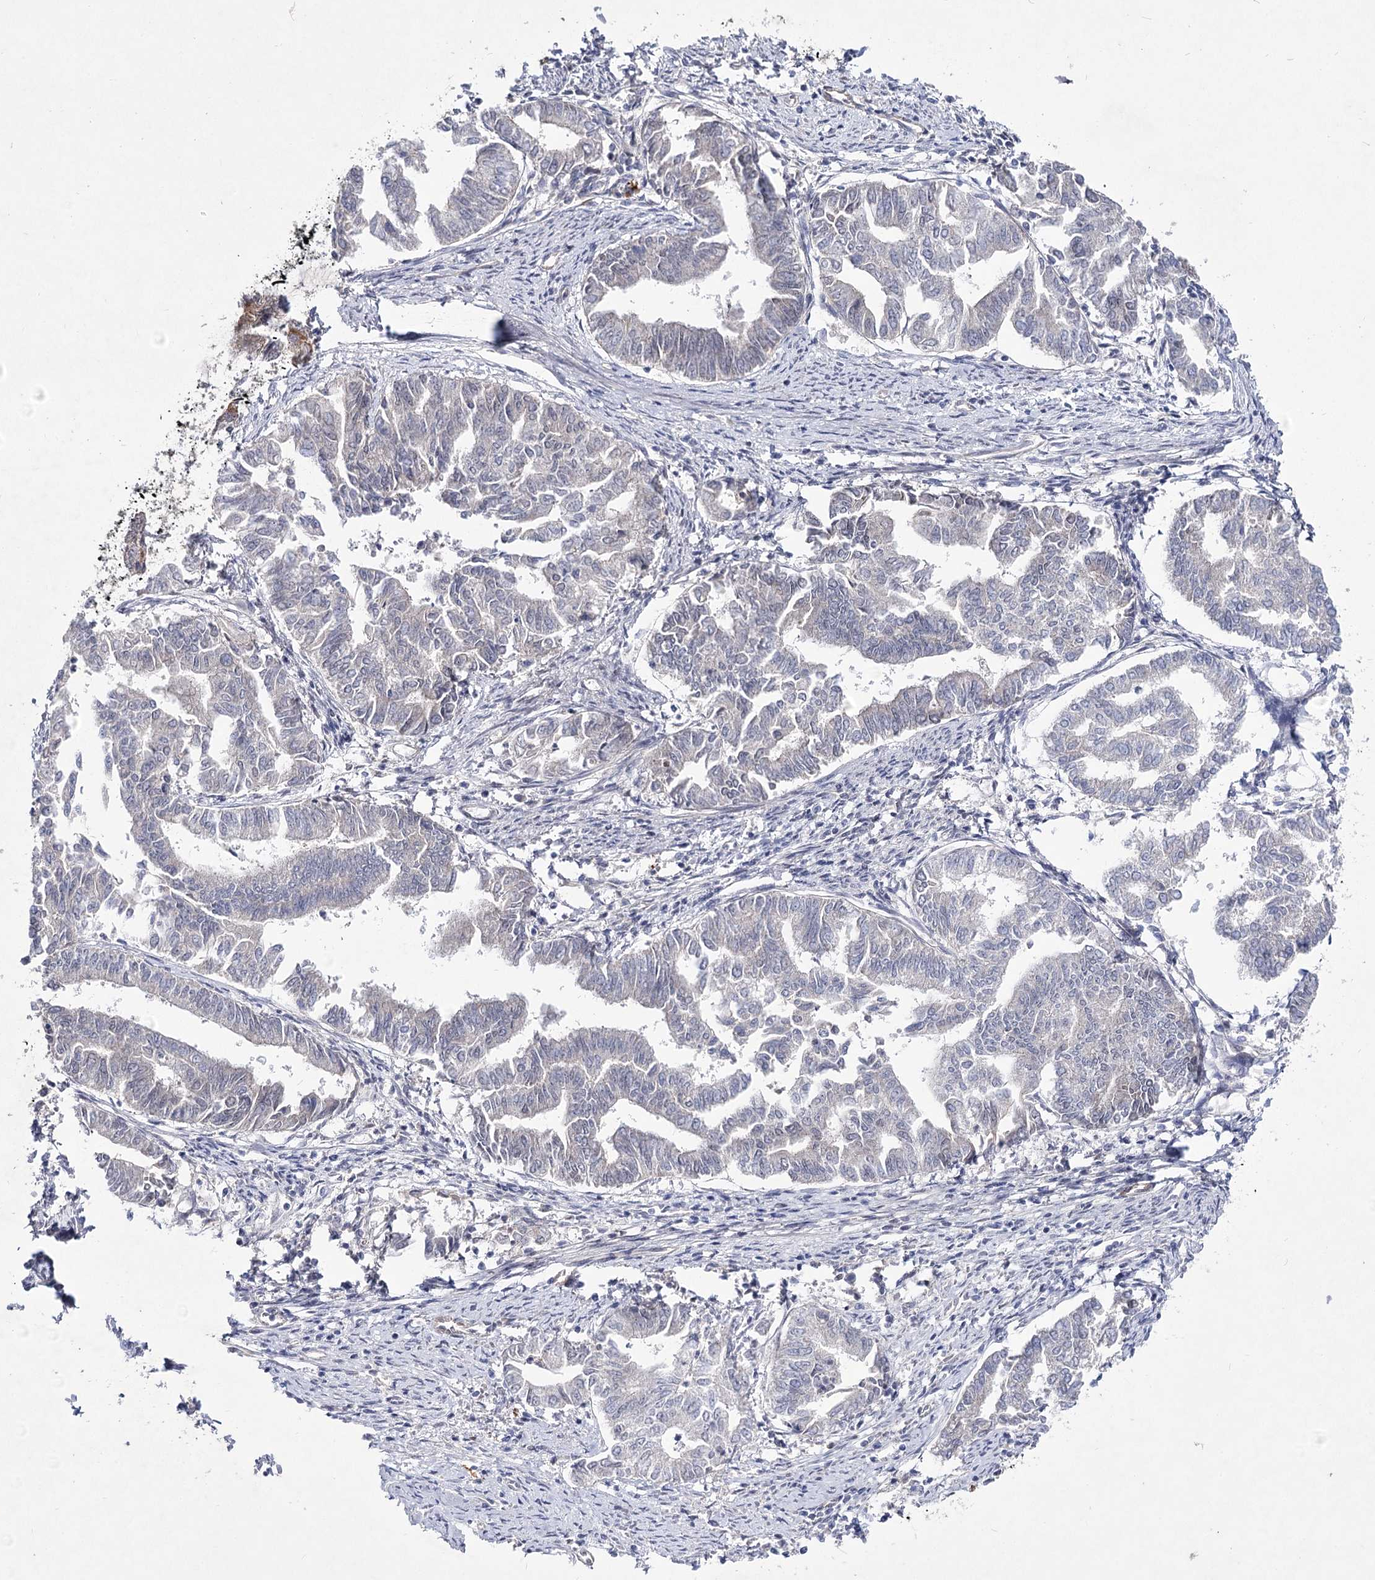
{"staining": {"intensity": "negative", "quantity": "none", "location": "none"}, "tissue": "endometrial cancer", "cell_type": "Tumor cells", "image_type": "cancer", "snomed": [{"axis": "morphology", "description": "Adenocarcinoma, NOS"}, {"axis": "topography", "description": "Endometrium"}], "caption": "Tumor cells are negative for brown protein staining in endometrial adenocarcinoma.", "gene": "ARHGAP32", "patient": {"sex": "female", "age": 79}}